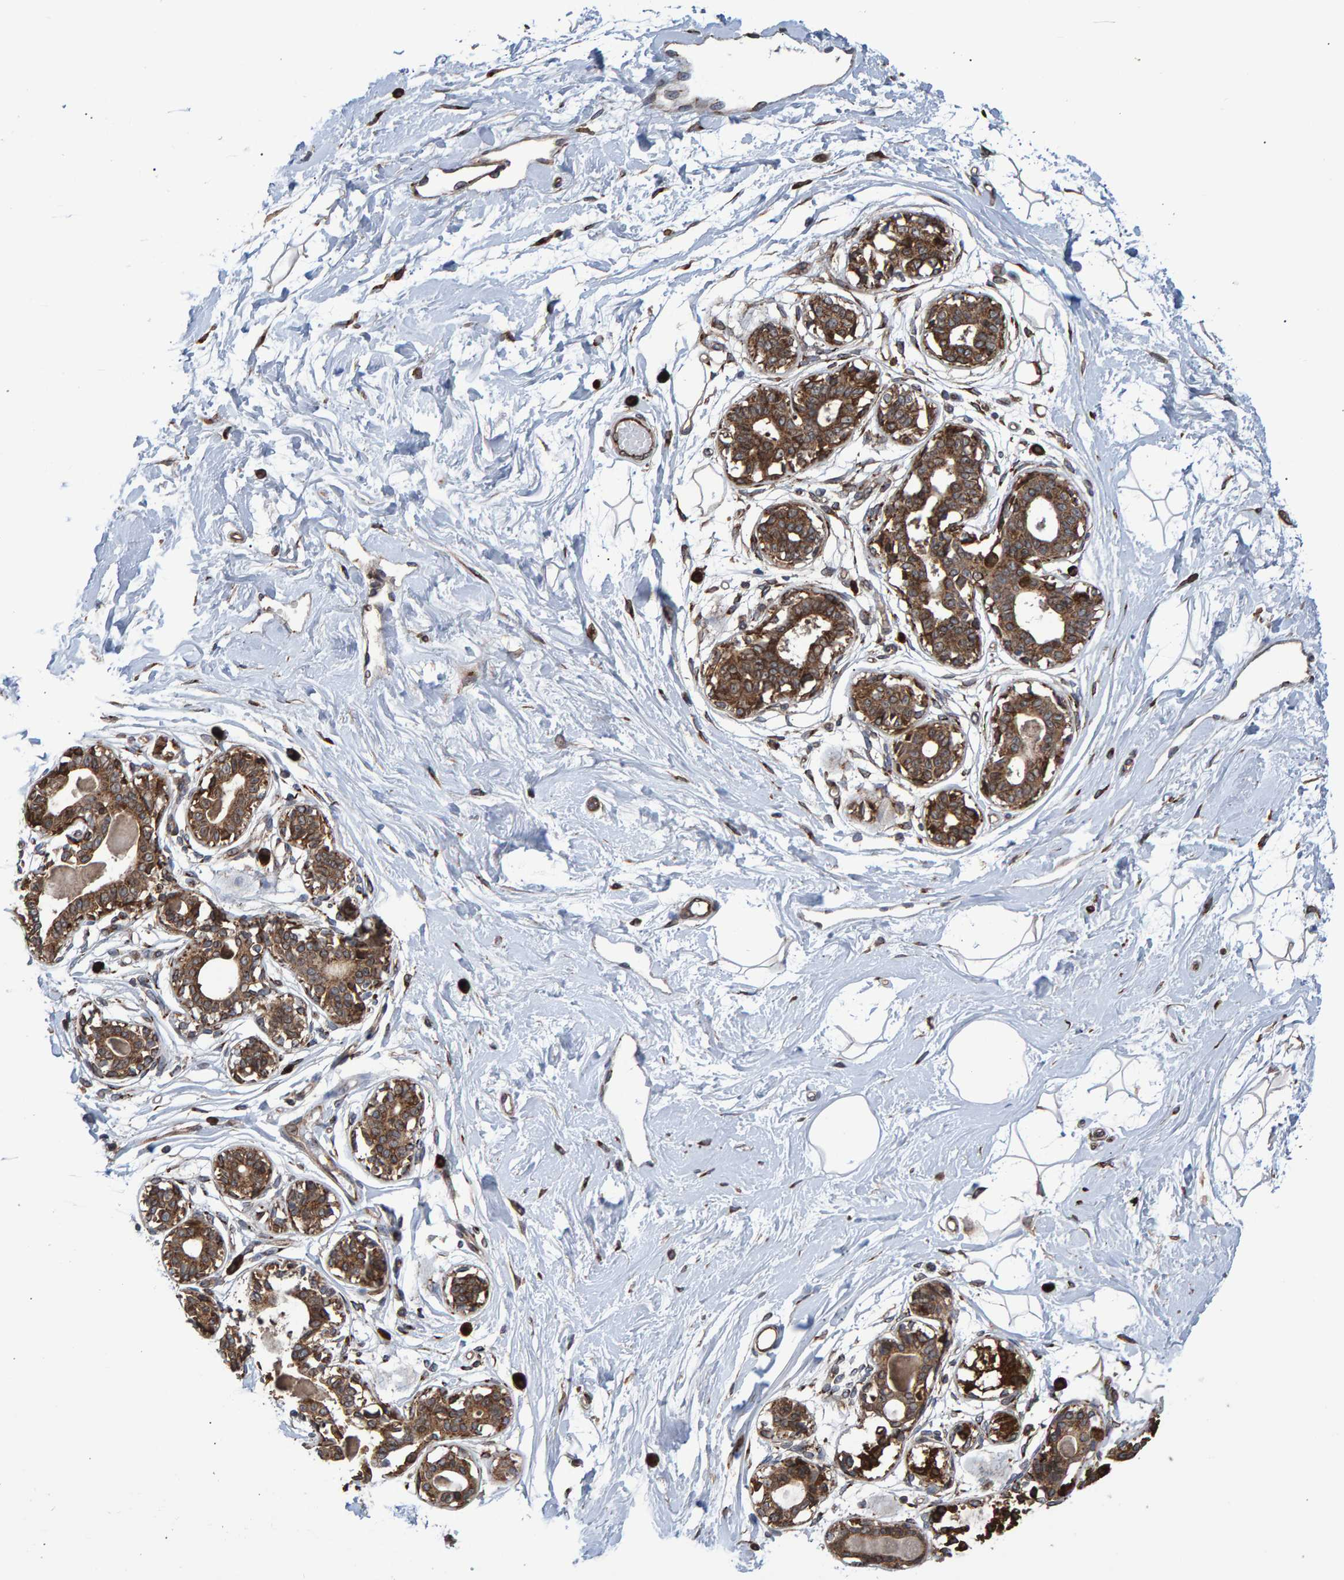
{"staining": {"intensity": "moderate", "quantity": ">75%", "location": "cytoplasmic/membranous"}, "tissue": "breast", "cell_type": "Adipocytes", "image_type": "normal", "snomed": [{"axis": "morphology", "description": "Normal tissue, NOS"}, {"axis": "topography", "description": "Breast"}], "caption": "Moderate cytoplasmic/membranous positivity is appreciated in approximately >75% of adipocytes in unremarkable breast.", "gene": "FAM117A", "patient": {"sex": "female", "age": 45}}